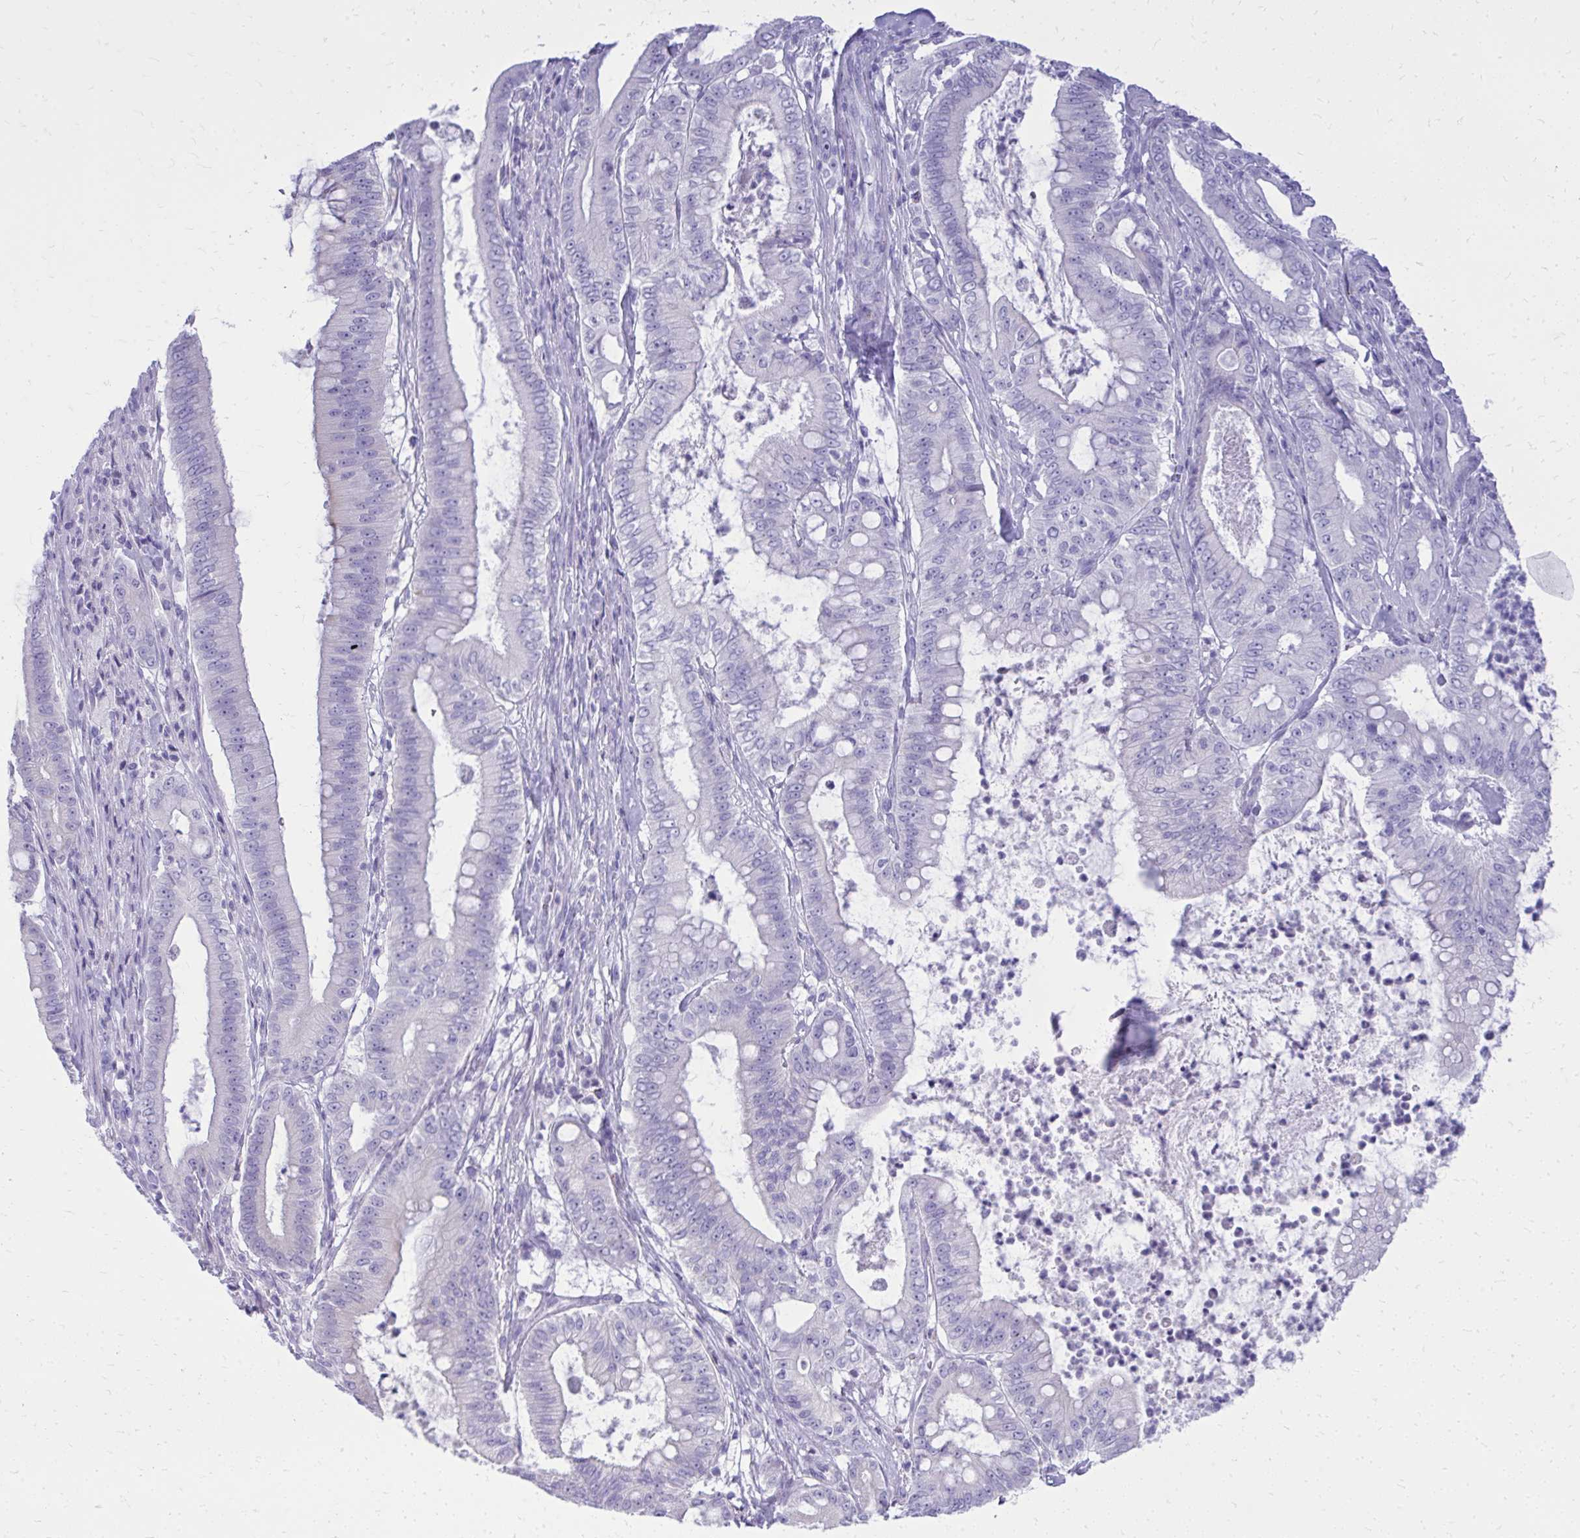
{"staining": {"intensity": "negative", "quantity": "none", "location": "none"}, "tissue": "pancreatic cancer", "cell_type": "Tumor cells", "image_type": "cancer", "snomed": [{"axis": "morphology", "description": "Adenocarcinoma, NOS"}, {"axis": "topography", "description": "Pancreas"}], "caption": "Immunohistochemistry (IHC) histopathology image of neoplastic tissue: human adenocarcinoma (pancreatic) stained with DAB demonstrates no significant protein expression in tumor cells. (DAB immunohistochemistry (IHC) with hematoxylin counter stain).", "gene": "BCL6B", "patient": {"sex": "male", "age": 71}}